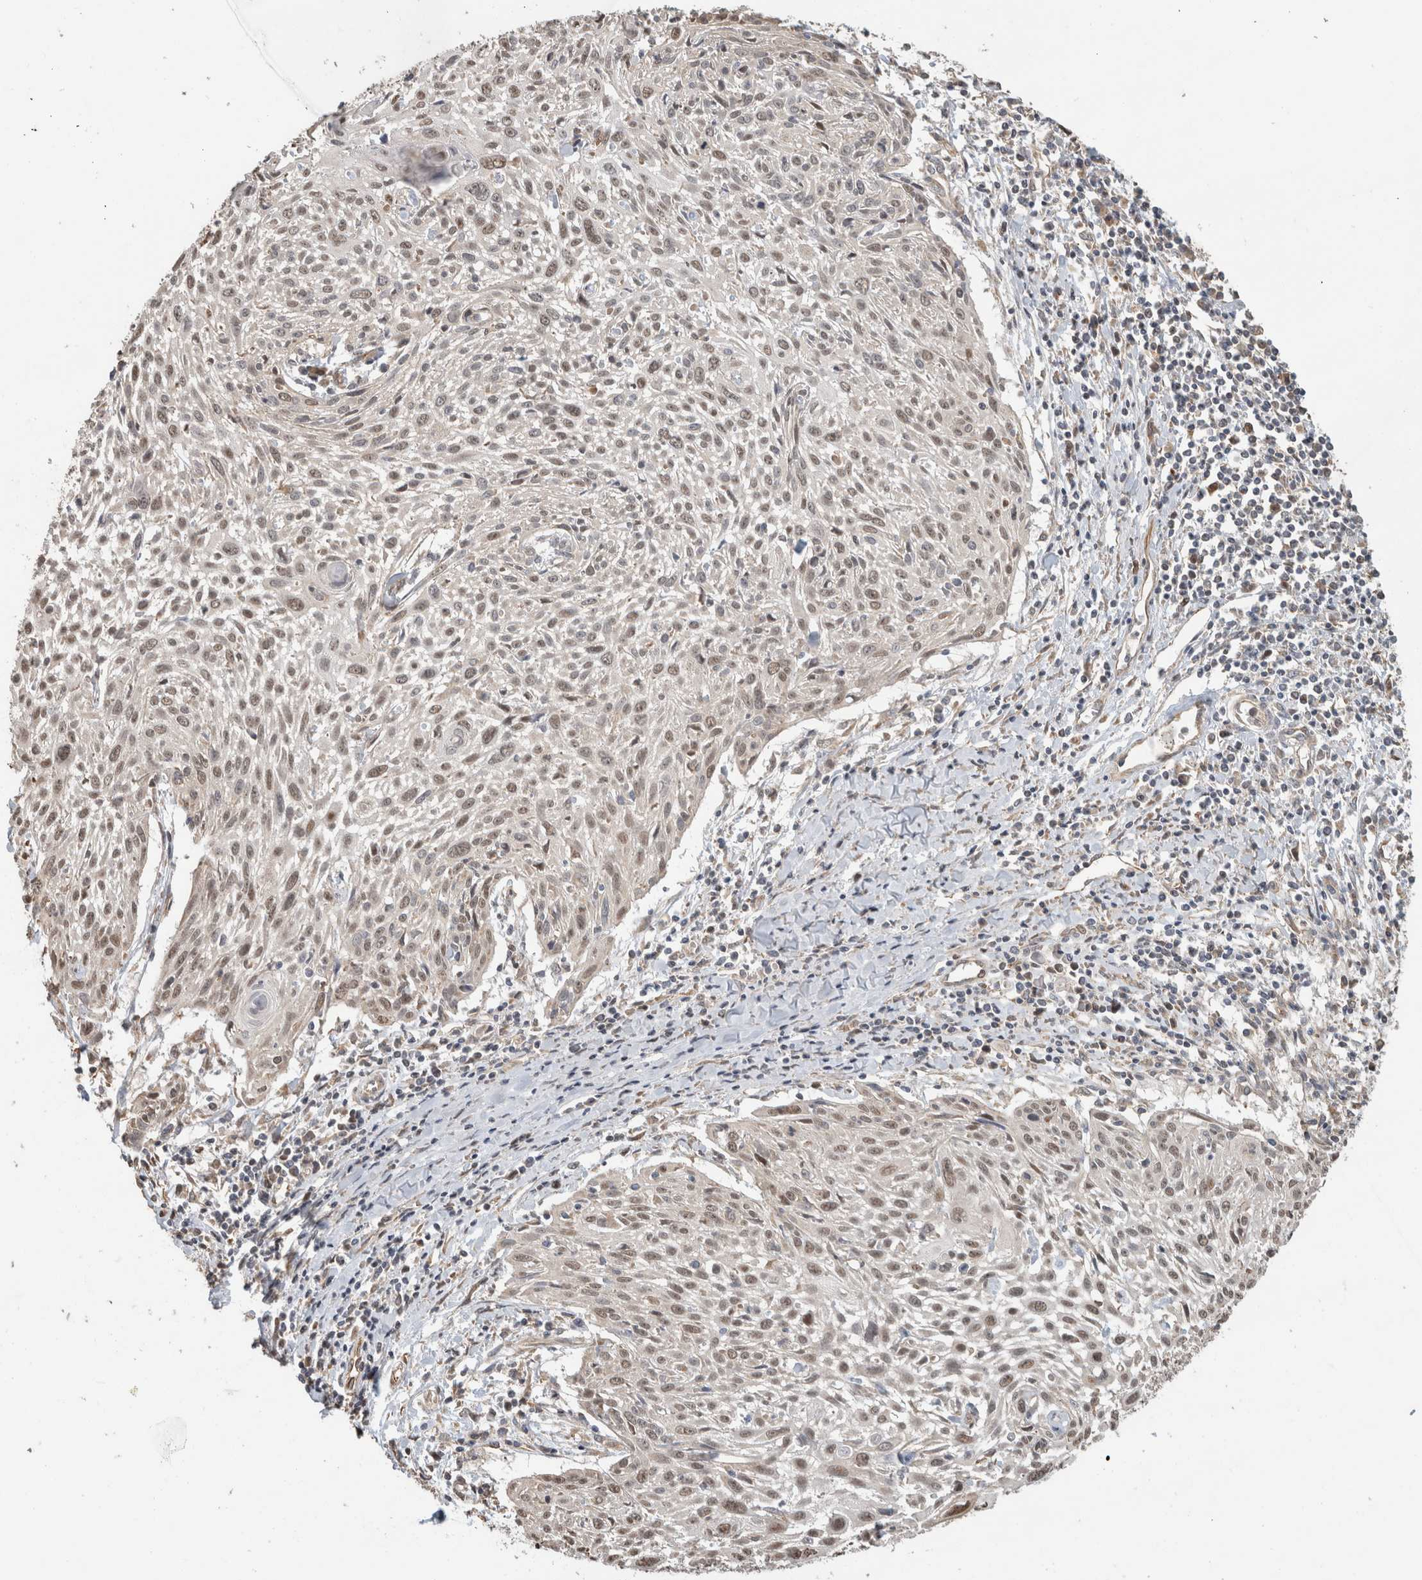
{"staining": {"intensity": "weak", "quantity": "25%-75%", "location": "nuclear"}, "tissue": "cervical cancer", "cell_type": "Tumor cells", "image_type": "cancer", "snomed": [{"axis": "morphology", "description": "Squamous cell carcinoma, NOS"}, {"axis": "topography", "description": "Cervix"}], "caption": "The micrograph reveals a brown stain indicating the presence of a protein in the nuclear of tumor cells in cervical cancer (squamous cell carcinoma).", "gene": "GINS4", "patient": {"sex": "female", "age": 51}}